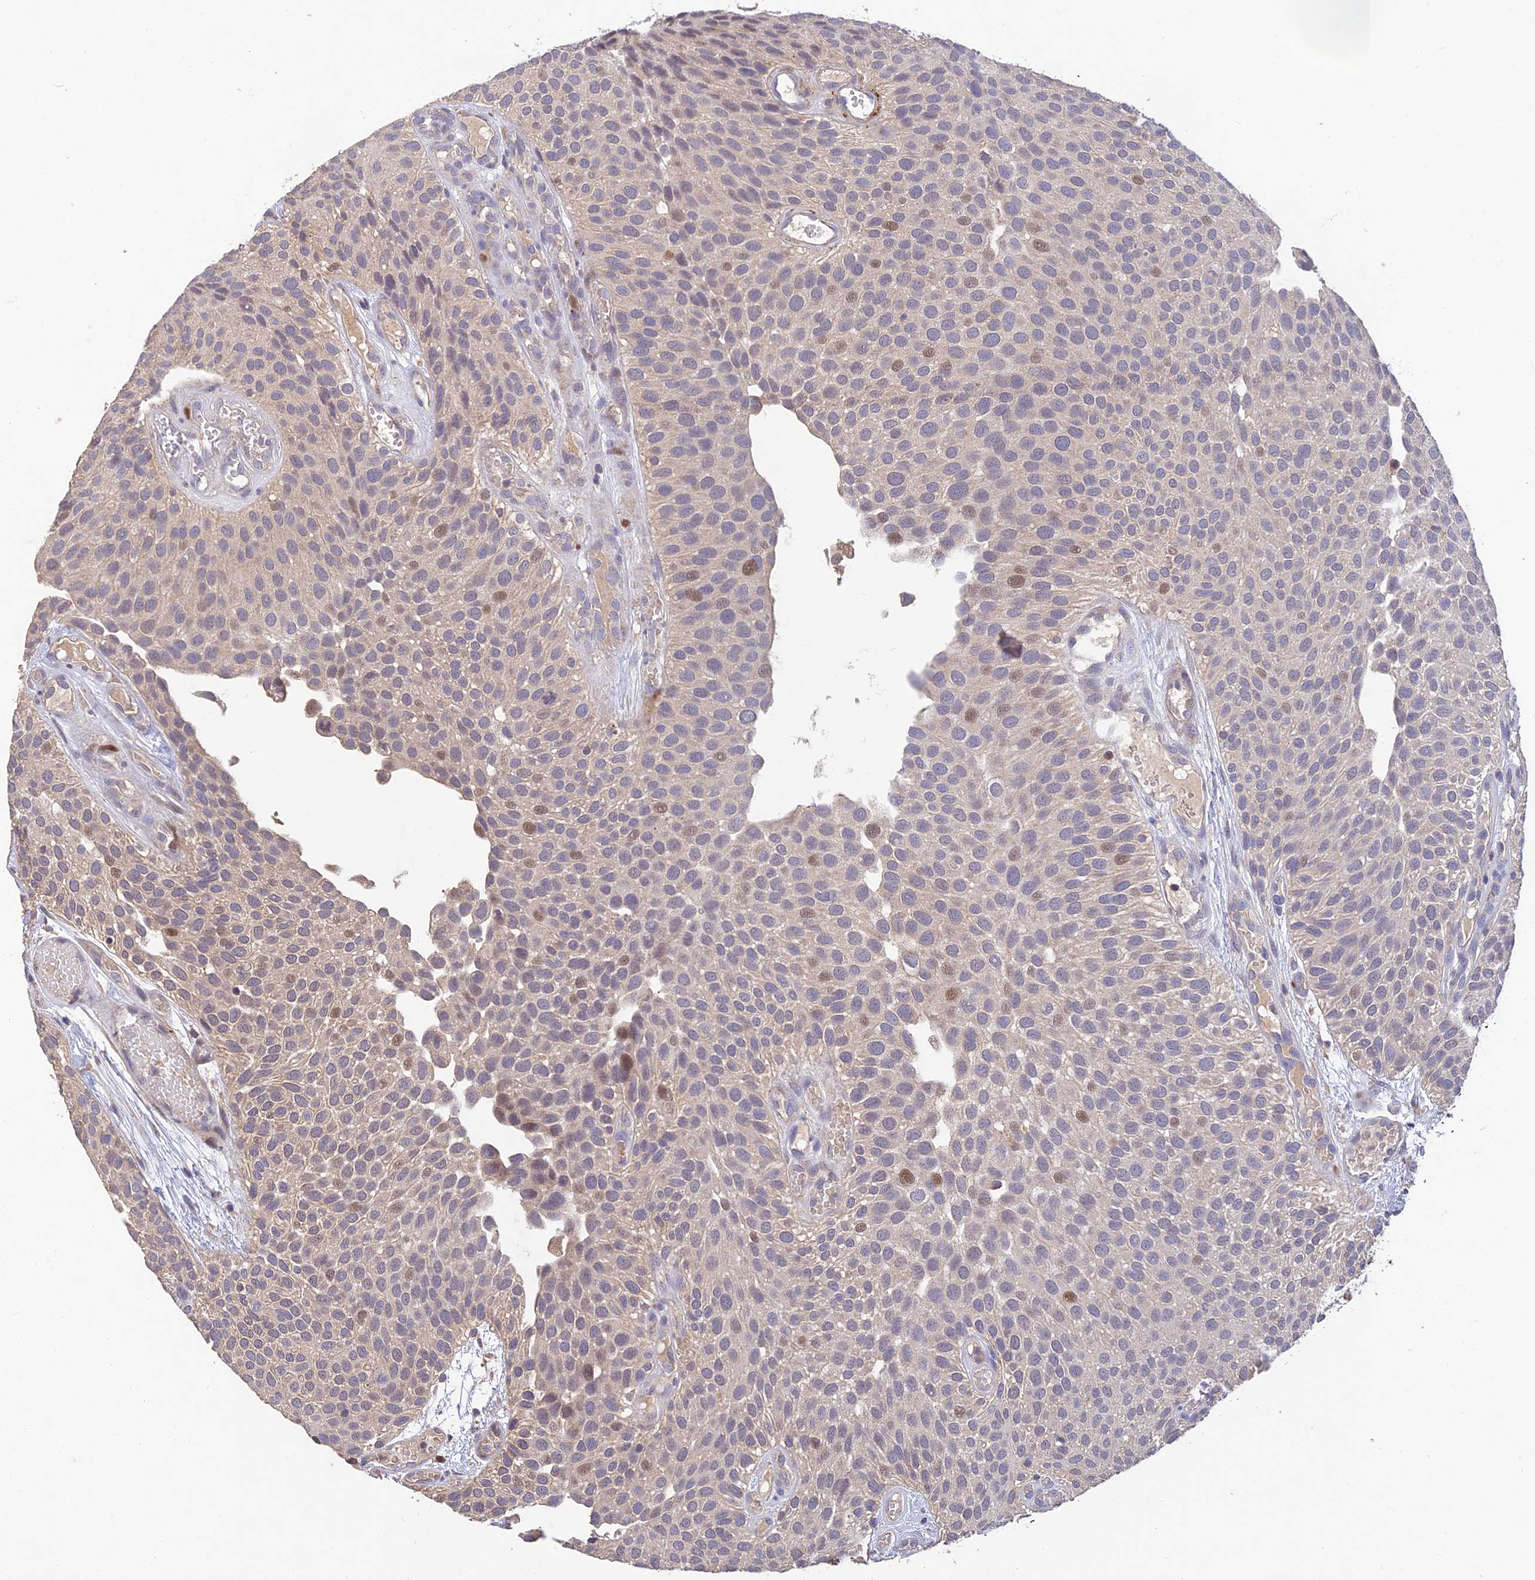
{"staining": {"intensity": "moderate", "quantity": "25%-75%", "location": "nuclear"}, "tissue": "urothelial cancer", "cell_type": "Tumor cells", "image_type": "cancer", "snomed": [{"axis": "morphology", "description": "Urothelial carcinoma, Low grade"}, {"axis": "topography", "description": "Urinary bladder"}], "caption": "Moderate nuclear protein positivity is seen in about 25%-75% of tumor cells in low-grade urothelial carcinoma.", "gene": "DENND5B", "patient": {"sex": "male", "age": 89}}